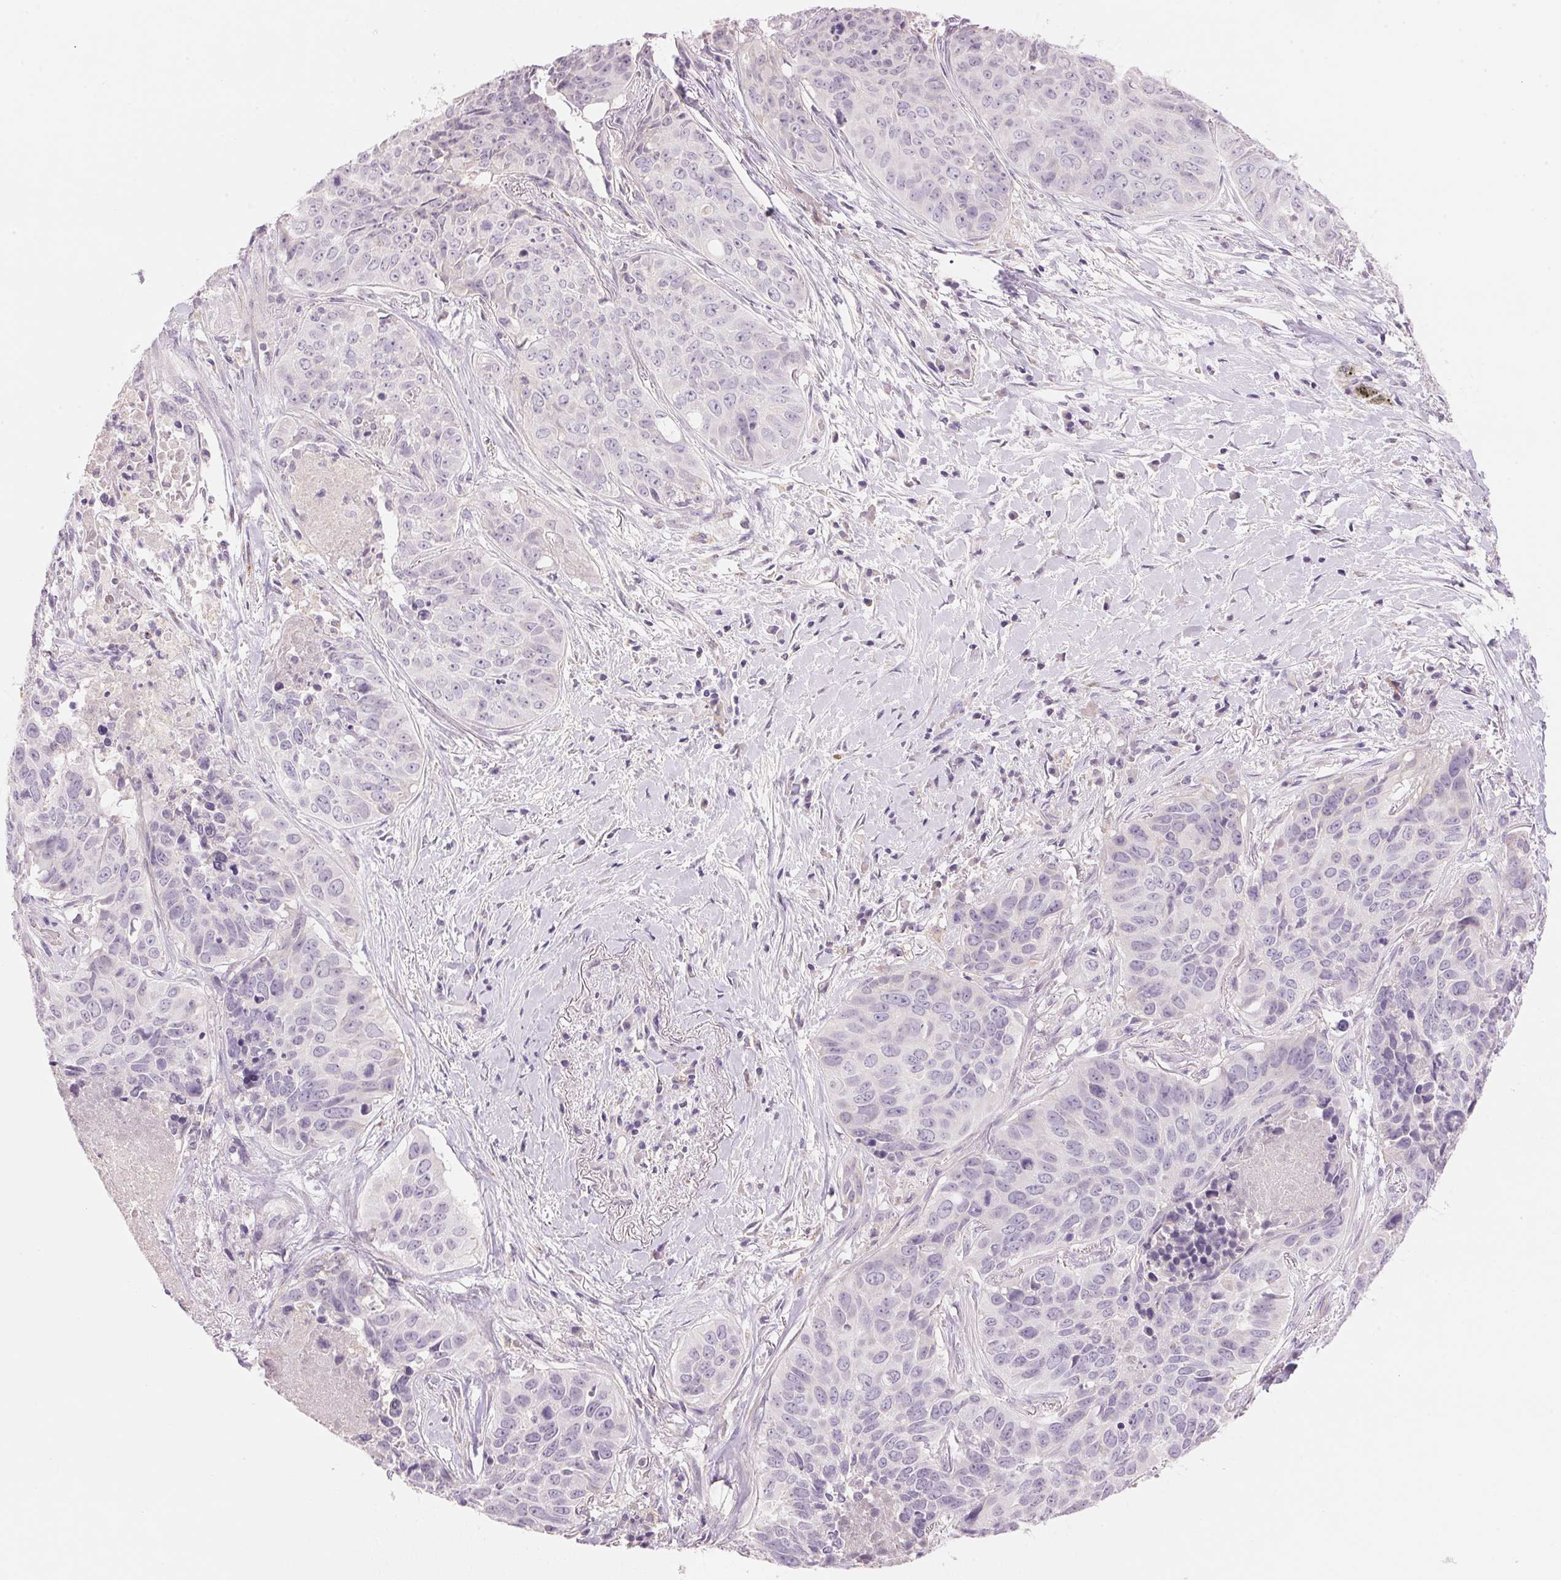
{"staining": {"intensity": "negative", "quantity": "none", "location": "none"}, "tissue": "lung cancer", "cell_type": "Tumor cells", "image_type": "cancer", "snomed": [{"axis": "morphology", "description": "Normal tissue, NOS"}, {"axis": "morphology", "description": "Squamous cell carcinoma, NOS"}, {"axis": "topography", "description": "Bronchus"}, {"axis": "topography", "description": "Lung"}], "caption": "Immunohistochemical staining of squamous cell carcinoma (lung) exhibits no significant staining in tumor cells.", "gene": "CYP11B1", "patient": {"sex": "male", "age": 64}}